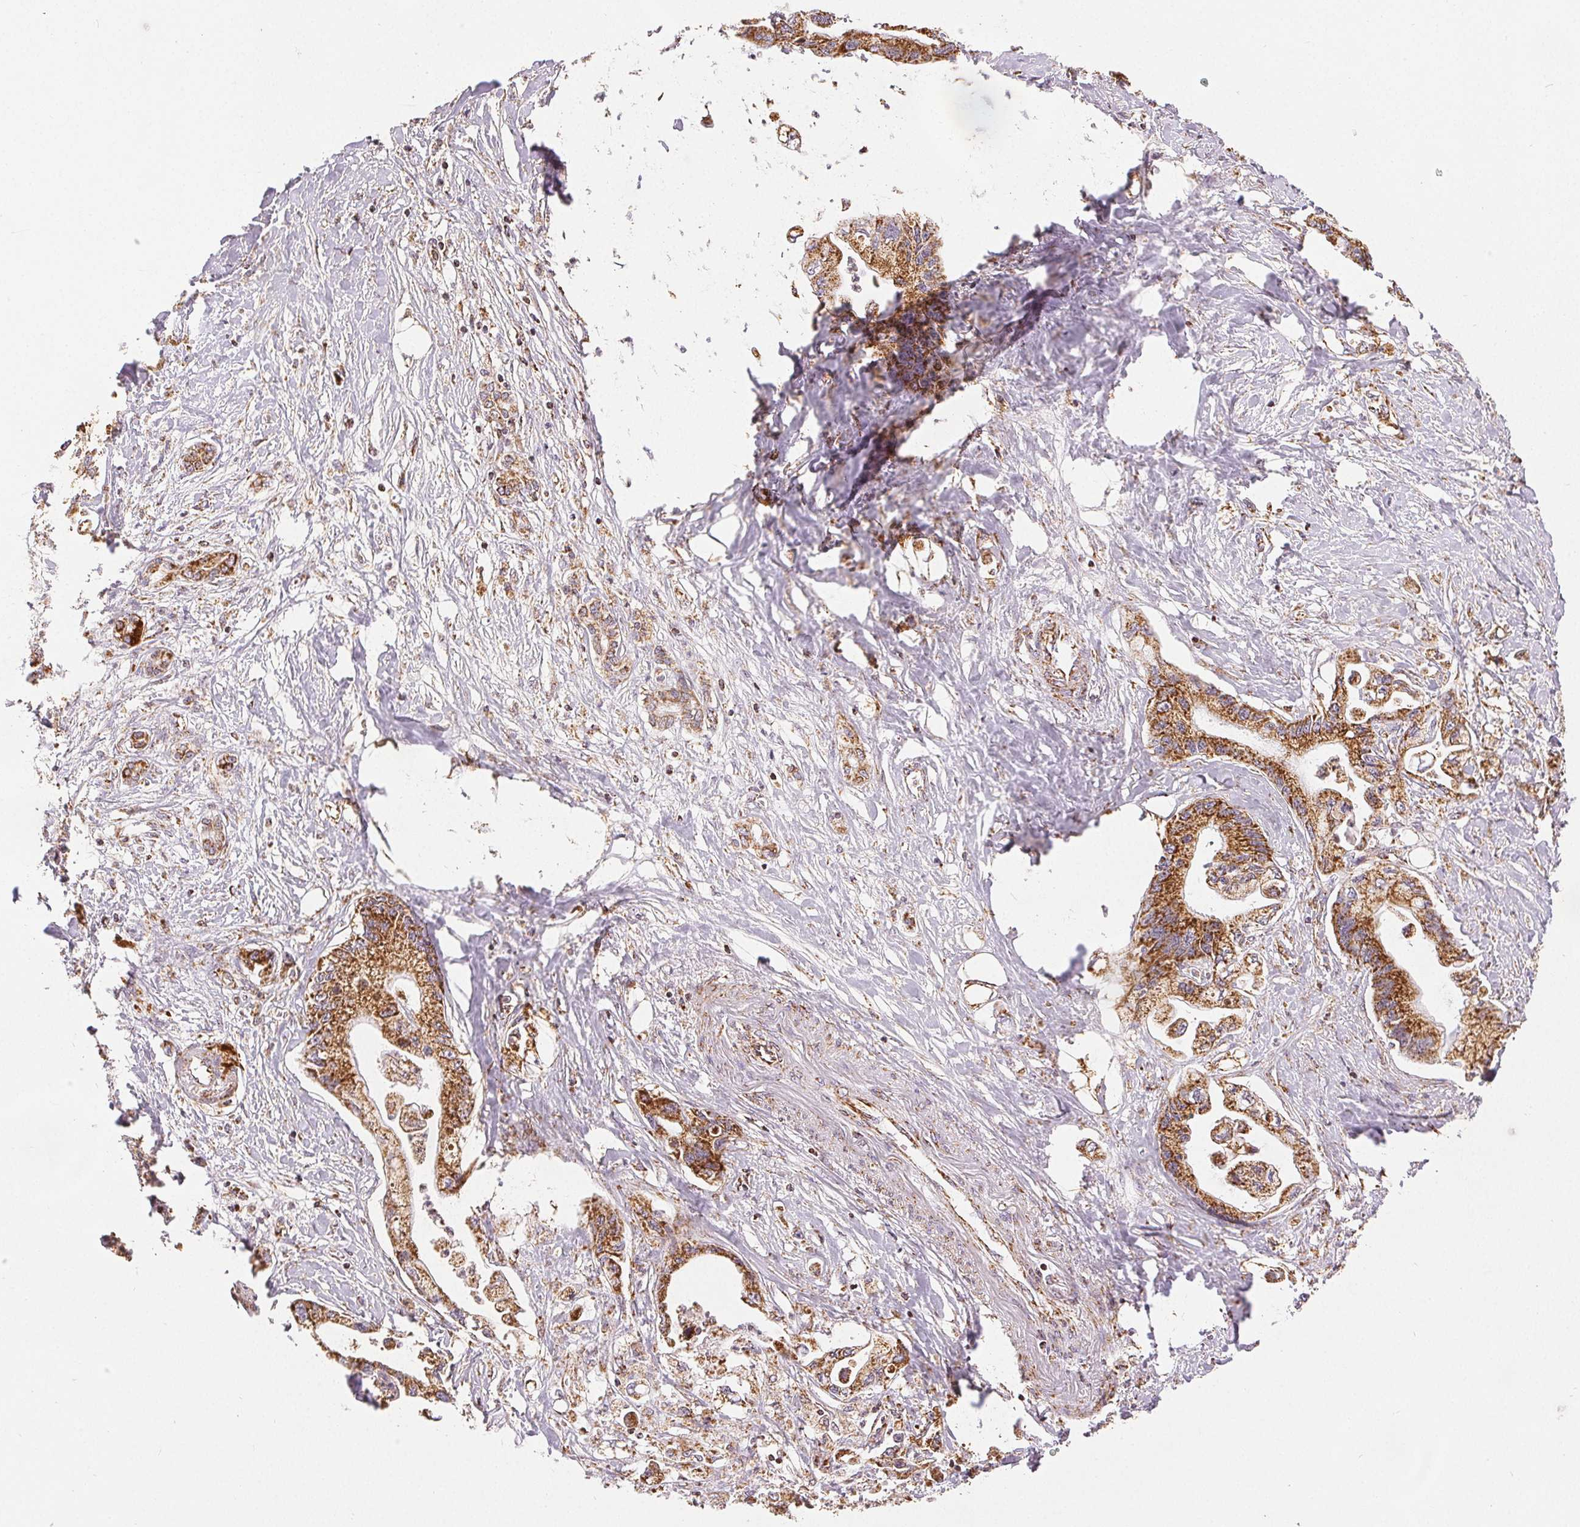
{"staining": {"intensity": "moderate", "quantity": ">75%", "location": "cytoplasmic/membranous"}, "tissue": "pancreatic cancer", "cell_type": "Tumor cells", "image_type": "cancer", "snomed": [{"axis": "morphology", "description": "Adenocarcinoma, NOS"}, {"axis": "topography", "description": "Pancreas"}], "caption": "This histopathology image reveals immunohistochemistry (IHC) staining of human pancreatic cancer (adenocarcinoma), with medium moderate cytoplasmic/membranous positivity in about >75% of tumor cells.", "gene": "SDHB", "patient": {"sex": "male", "age": 61}}